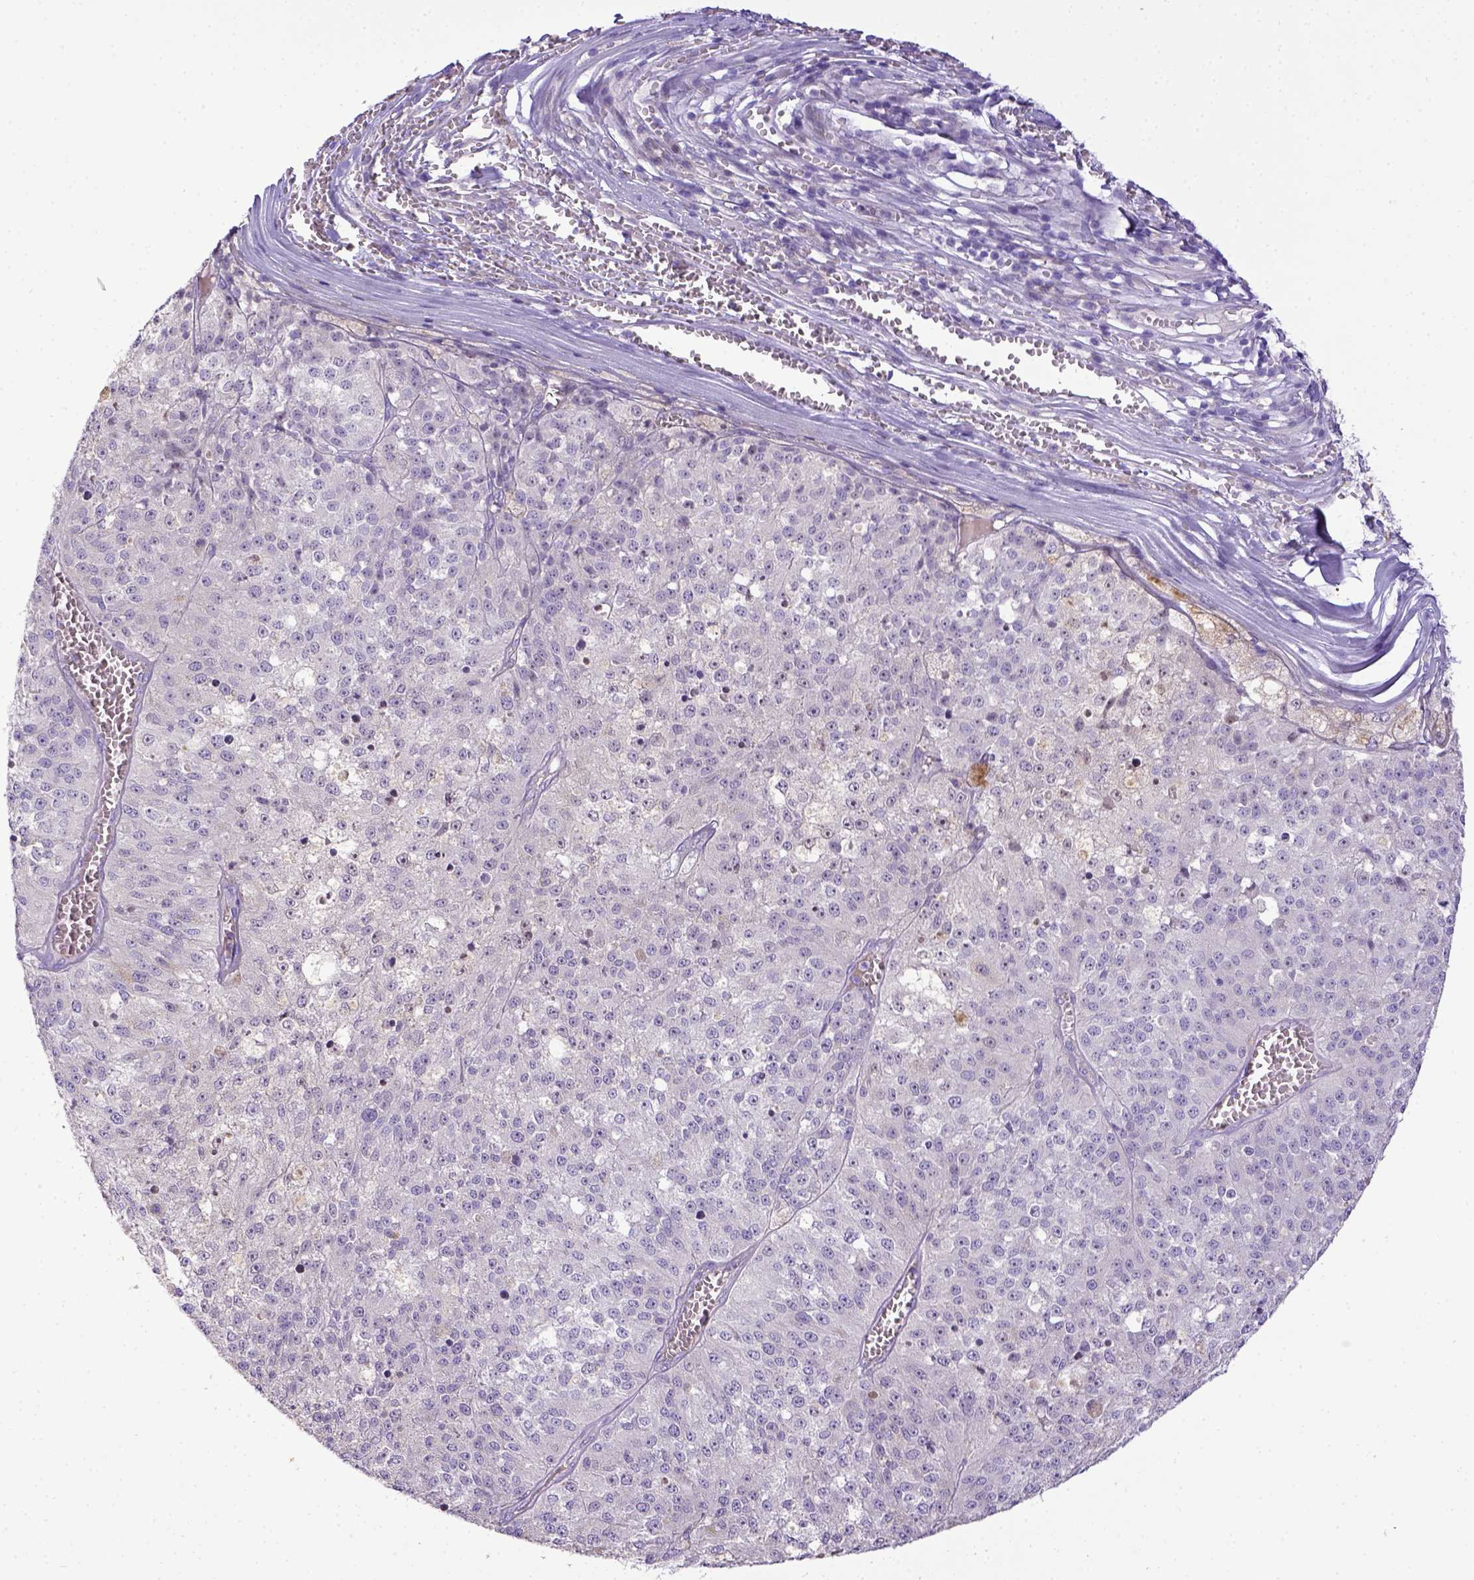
{"staining": {"intensity": "negative", "quantity": "none", "location": "none"}, "tissue": "melanoma", "cell_type": "Tumor cells", "image_type": "cancer", "snomed": [{"axis": "morphology", "description": "Malignant melanoma, Metastatic site"}, {"axis": "topography", "description": "Lymph node"}], "caption": "Tumor cells are negative for brown protein staining in melanoma.", "gene": "CD40", "patient": {"sex": "female", "age": 64}}